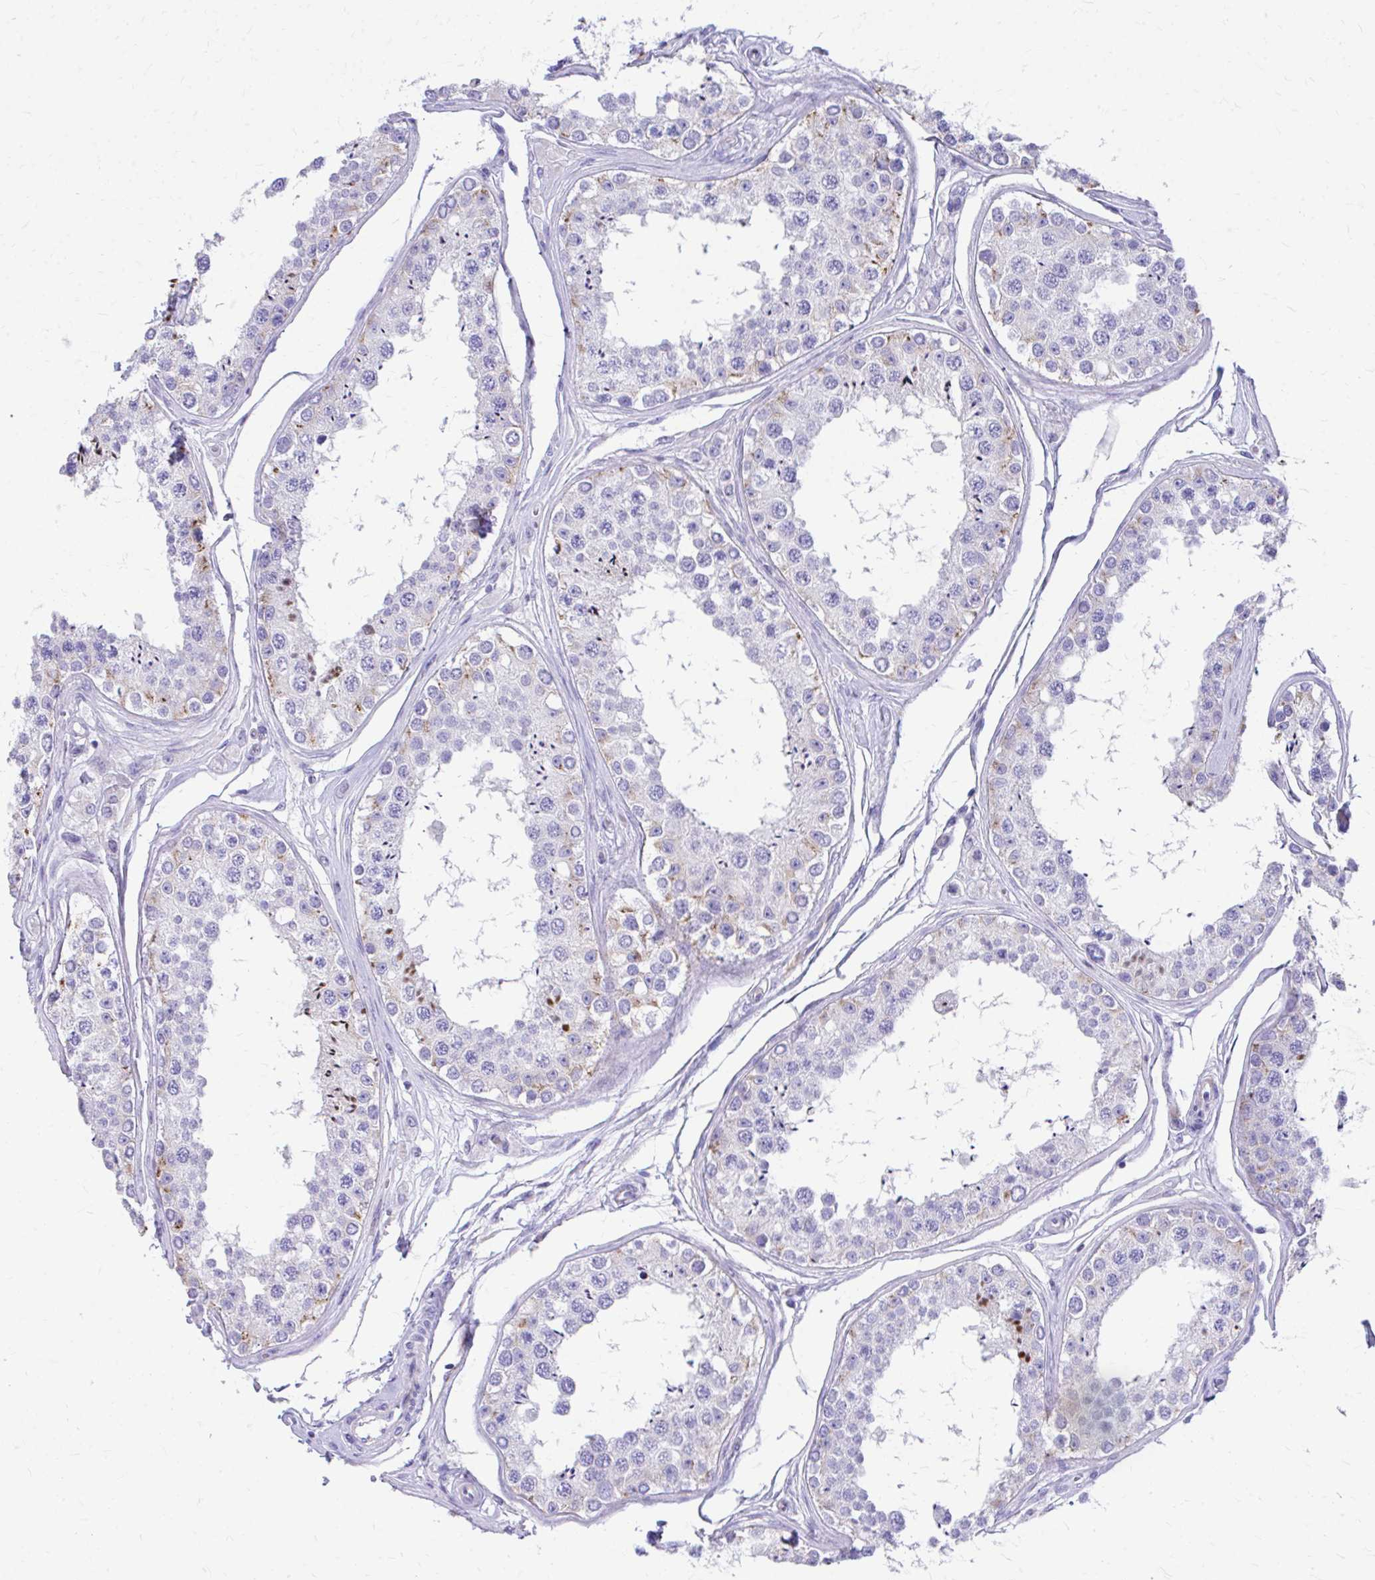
{"staining": {"intensity": "moderate", "quantity": "<25%", "location": "cytoplasmic/membranous"}, "tissue": "testis", "cell_type": "Cells in seminiferous ducts", "image_type": "normal", "snomed": [{"axis": "morphology", "description": "Normal tissue, NOS"}, {"axis": "topography", "description": "Testis"}], "caption": "Immunohistochemical staining of benign testis exhibits moderate cytoplasmic/membranous protein staining in approximately <25% of cells in seminiferous ducts.", "gene": "ENSG00000285953", "patient": {"sex": "male", "age": 25}}